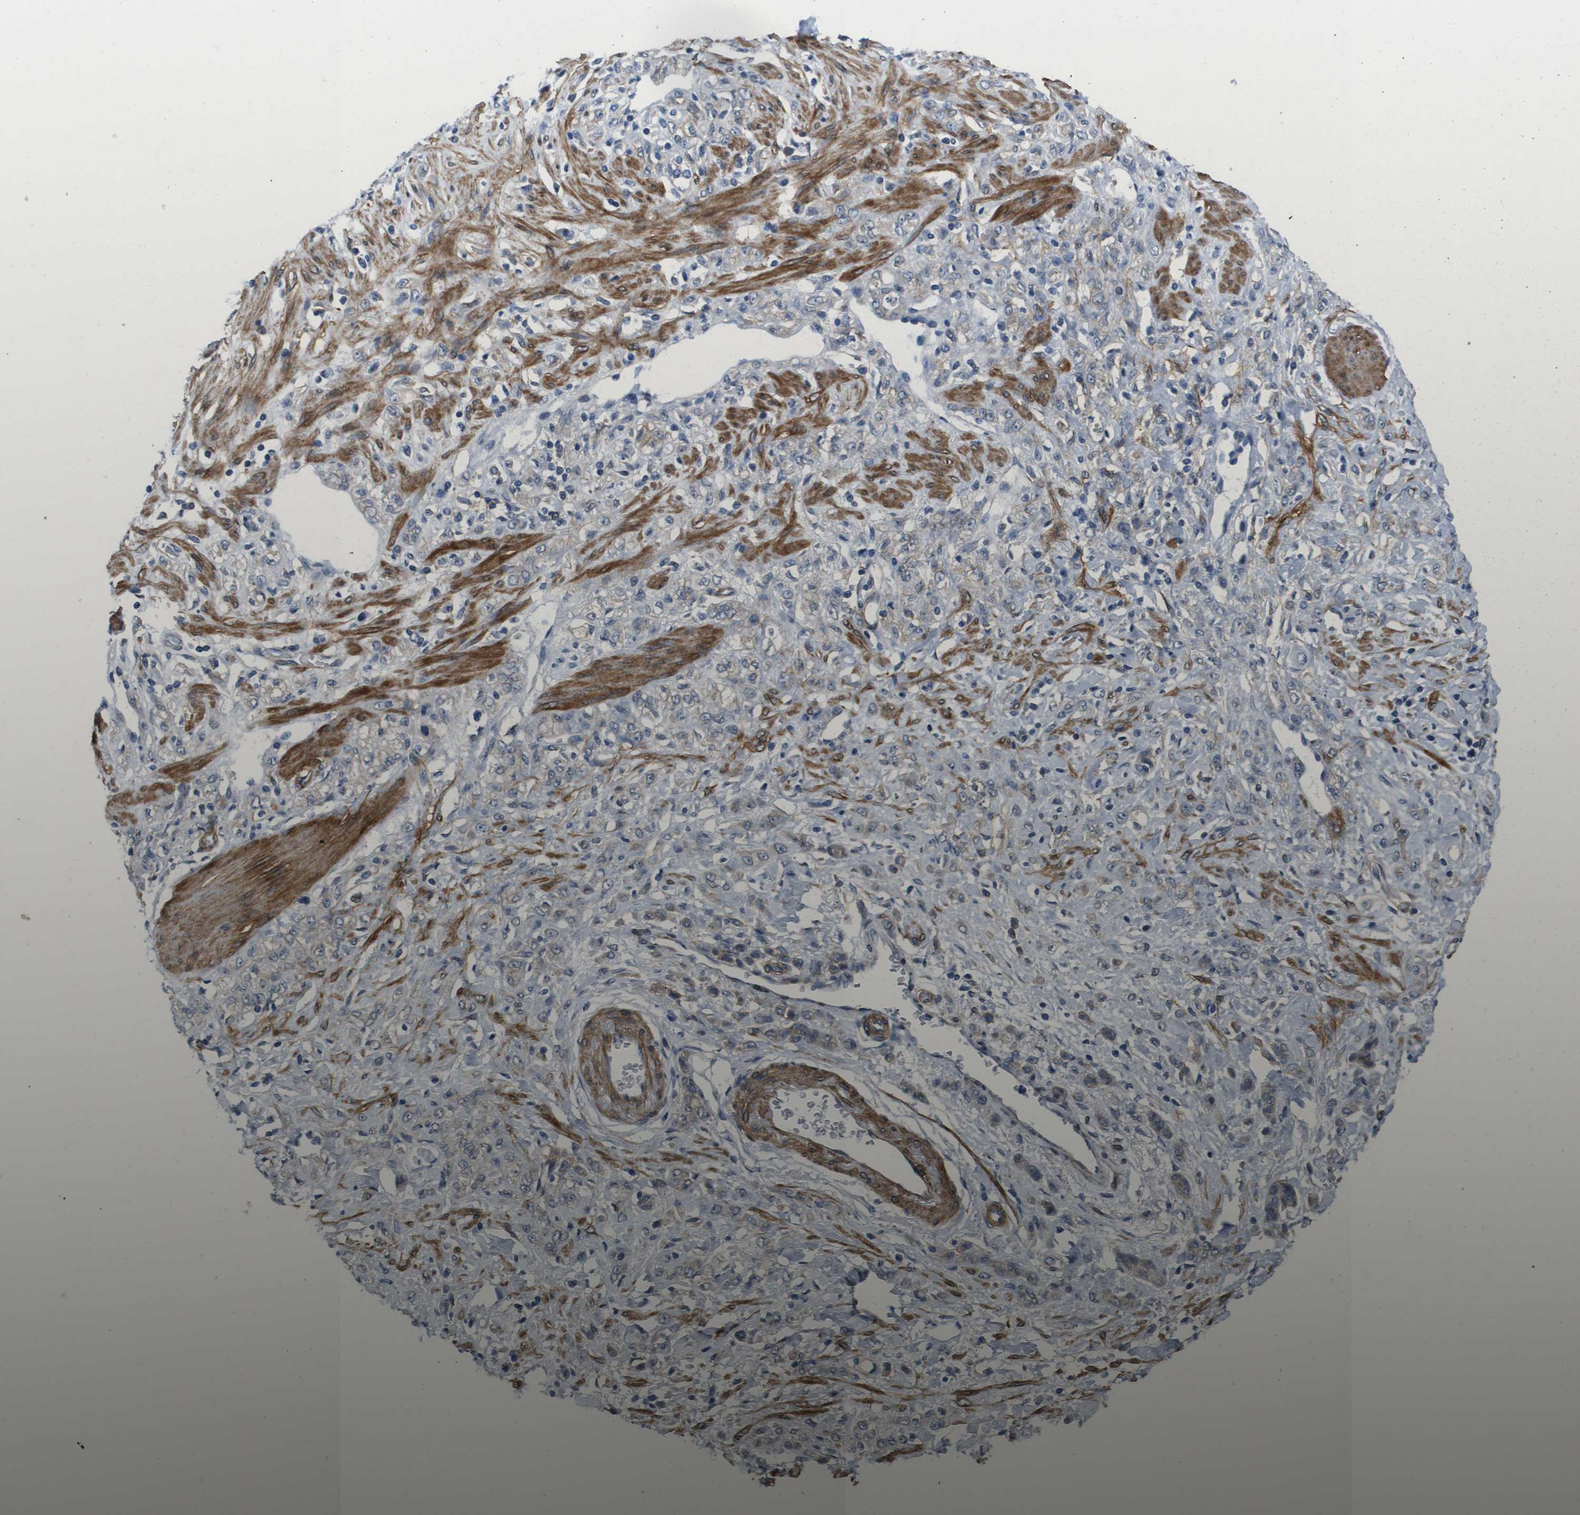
{"staining": {"intensity": "negative", "quantity": "none", "location": "none"}, "tissue": "stomach cancer", "cell_type": "Tumor cells", "image_type": "cancer", "snomed": [{"axis": "morphology", "description": "Normal tissue, NOS"}, {"axis": "morphology", "description": "Adenocarcinoma, NOS"}, {"axis": "topography", "description": "Stomach"}], "caption": "Adenocarcinoma (stomach) was stained to show a protein in brown. There is no significant positivity in tumor cells.", "gene": "LPP", "patient": {"sex": "male", "age": 82}}